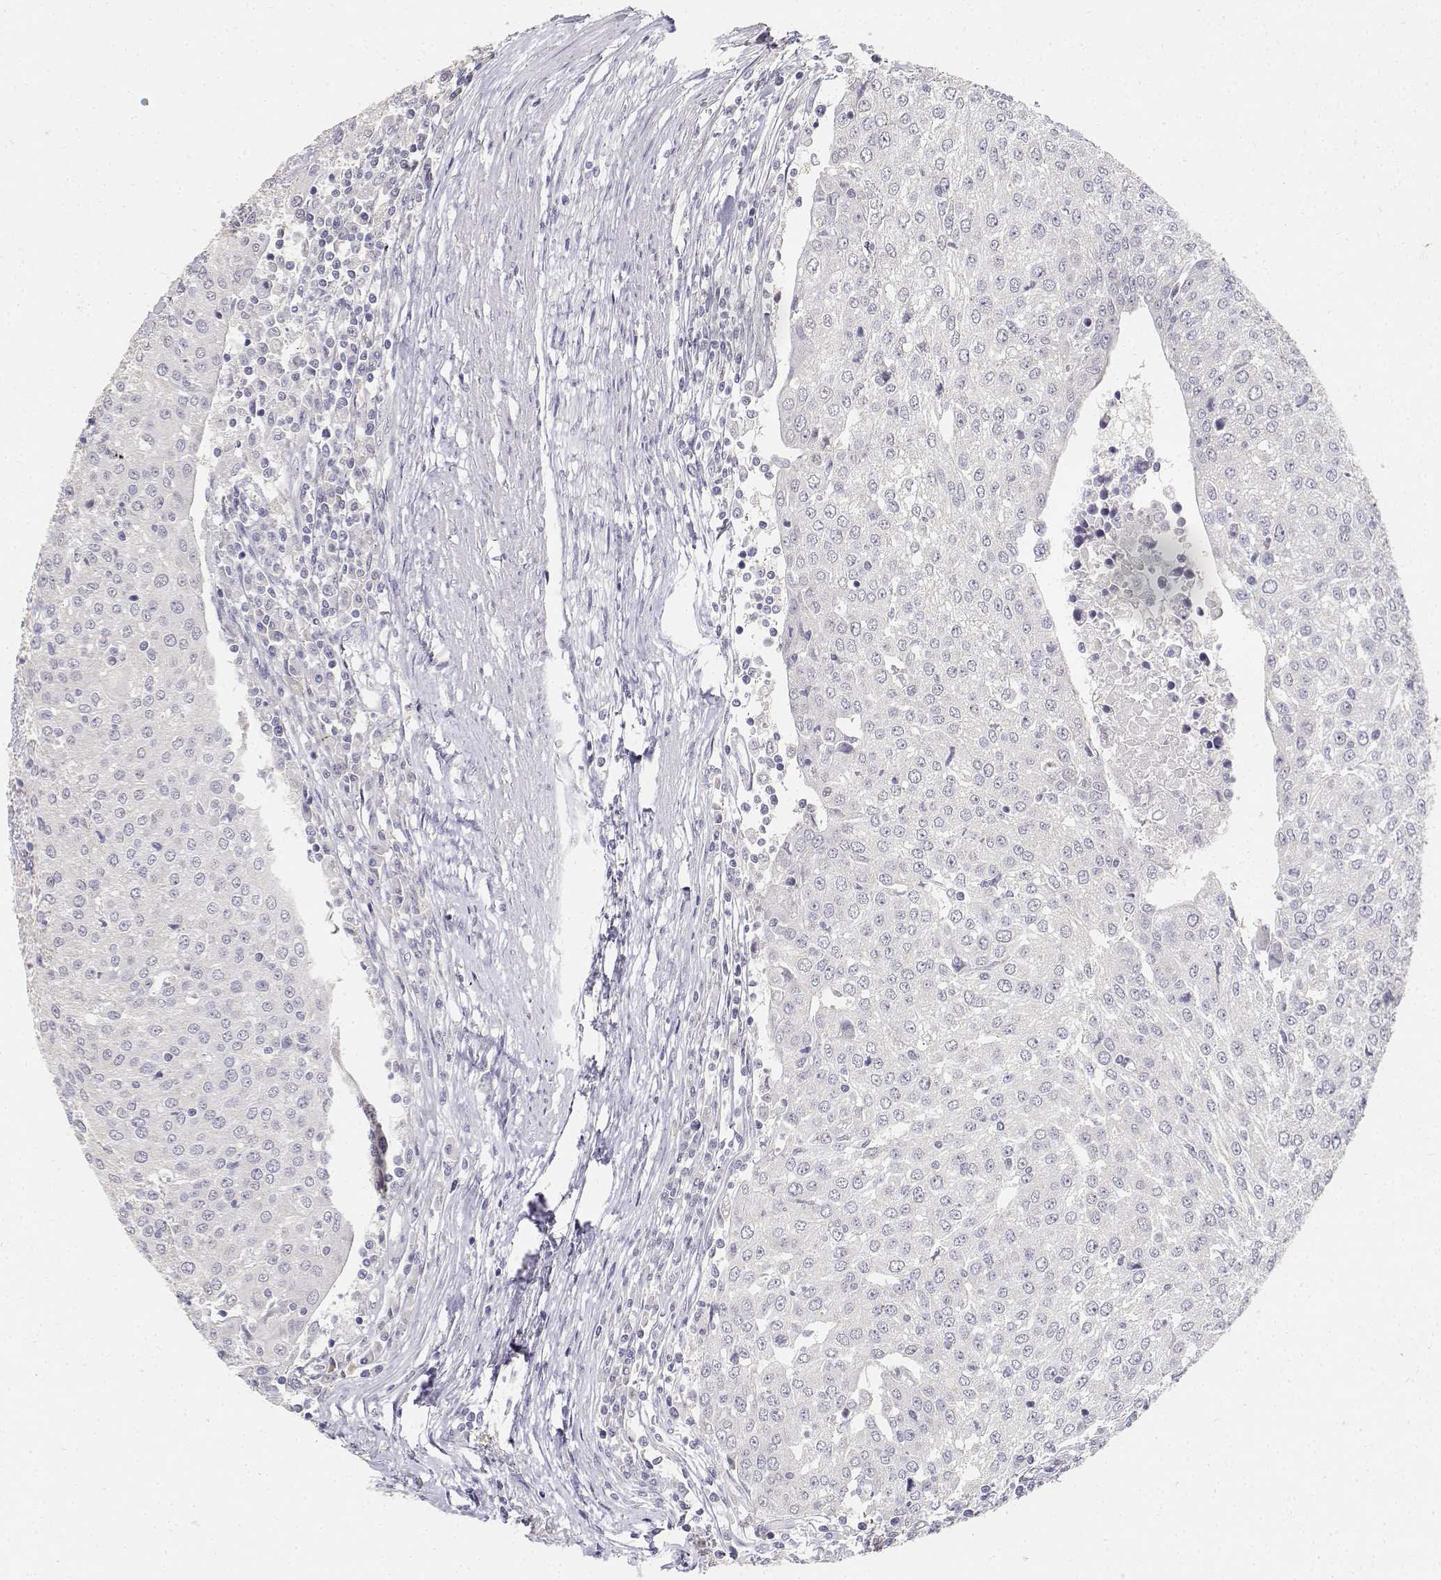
{"staining": {"intensity": "negative", "quantity": "none", "location": "none"}, "tissue": "urothelial cancer", "cell_type": "Tumor cells", "image_type": "cancer", "snomed": [{"axis": "morphology", "description": "Urothelial carcinoma, High grade"}, {"axis": "topography", "description": "Urinary bladder"}], "caption": "The micrograph demonstrates no staining of tumor cells in high-grade urothelial carcinoma.", "gene": "PAEP", "patient": {"sex": "female", "age": 85}}